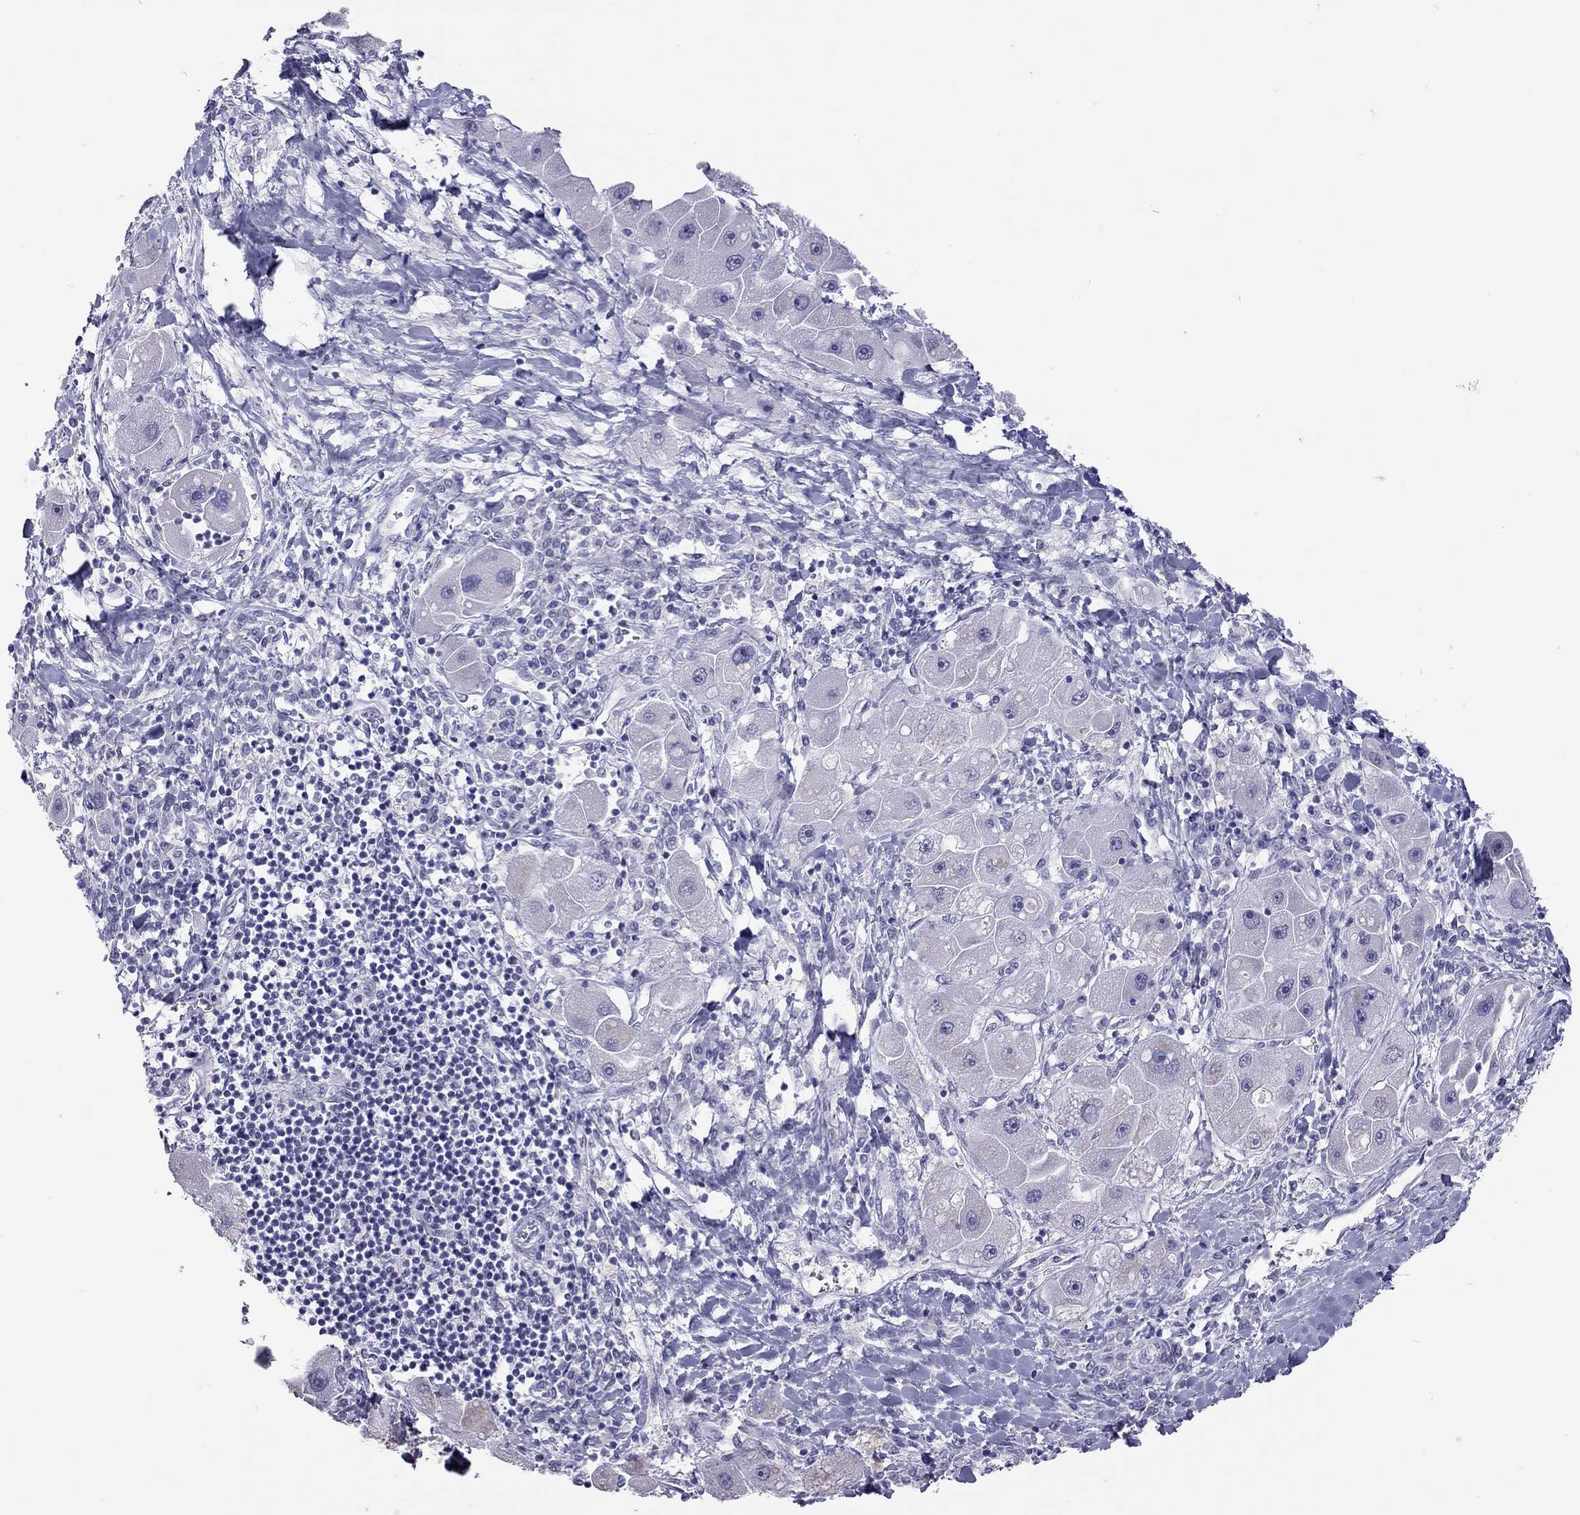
{"staining": {"intensity": "negative", "quantity": "none", "location": "none"}, "tissue": "liver cancer", "cell_type": "Tumor cells", "image_type": "cancer", "snomed": [{"axis": "morphology", "description": "Carcinoma, Hepatocellular, NOS"}, {"axis": "topography", "description": "Liver"}], "caption": "Liver cancer stained for a protein using immunohistochemistry exhibits no positivity tumor cells.", "gene": "MUC16", "patient": {"sex": "male", "age": 24}}